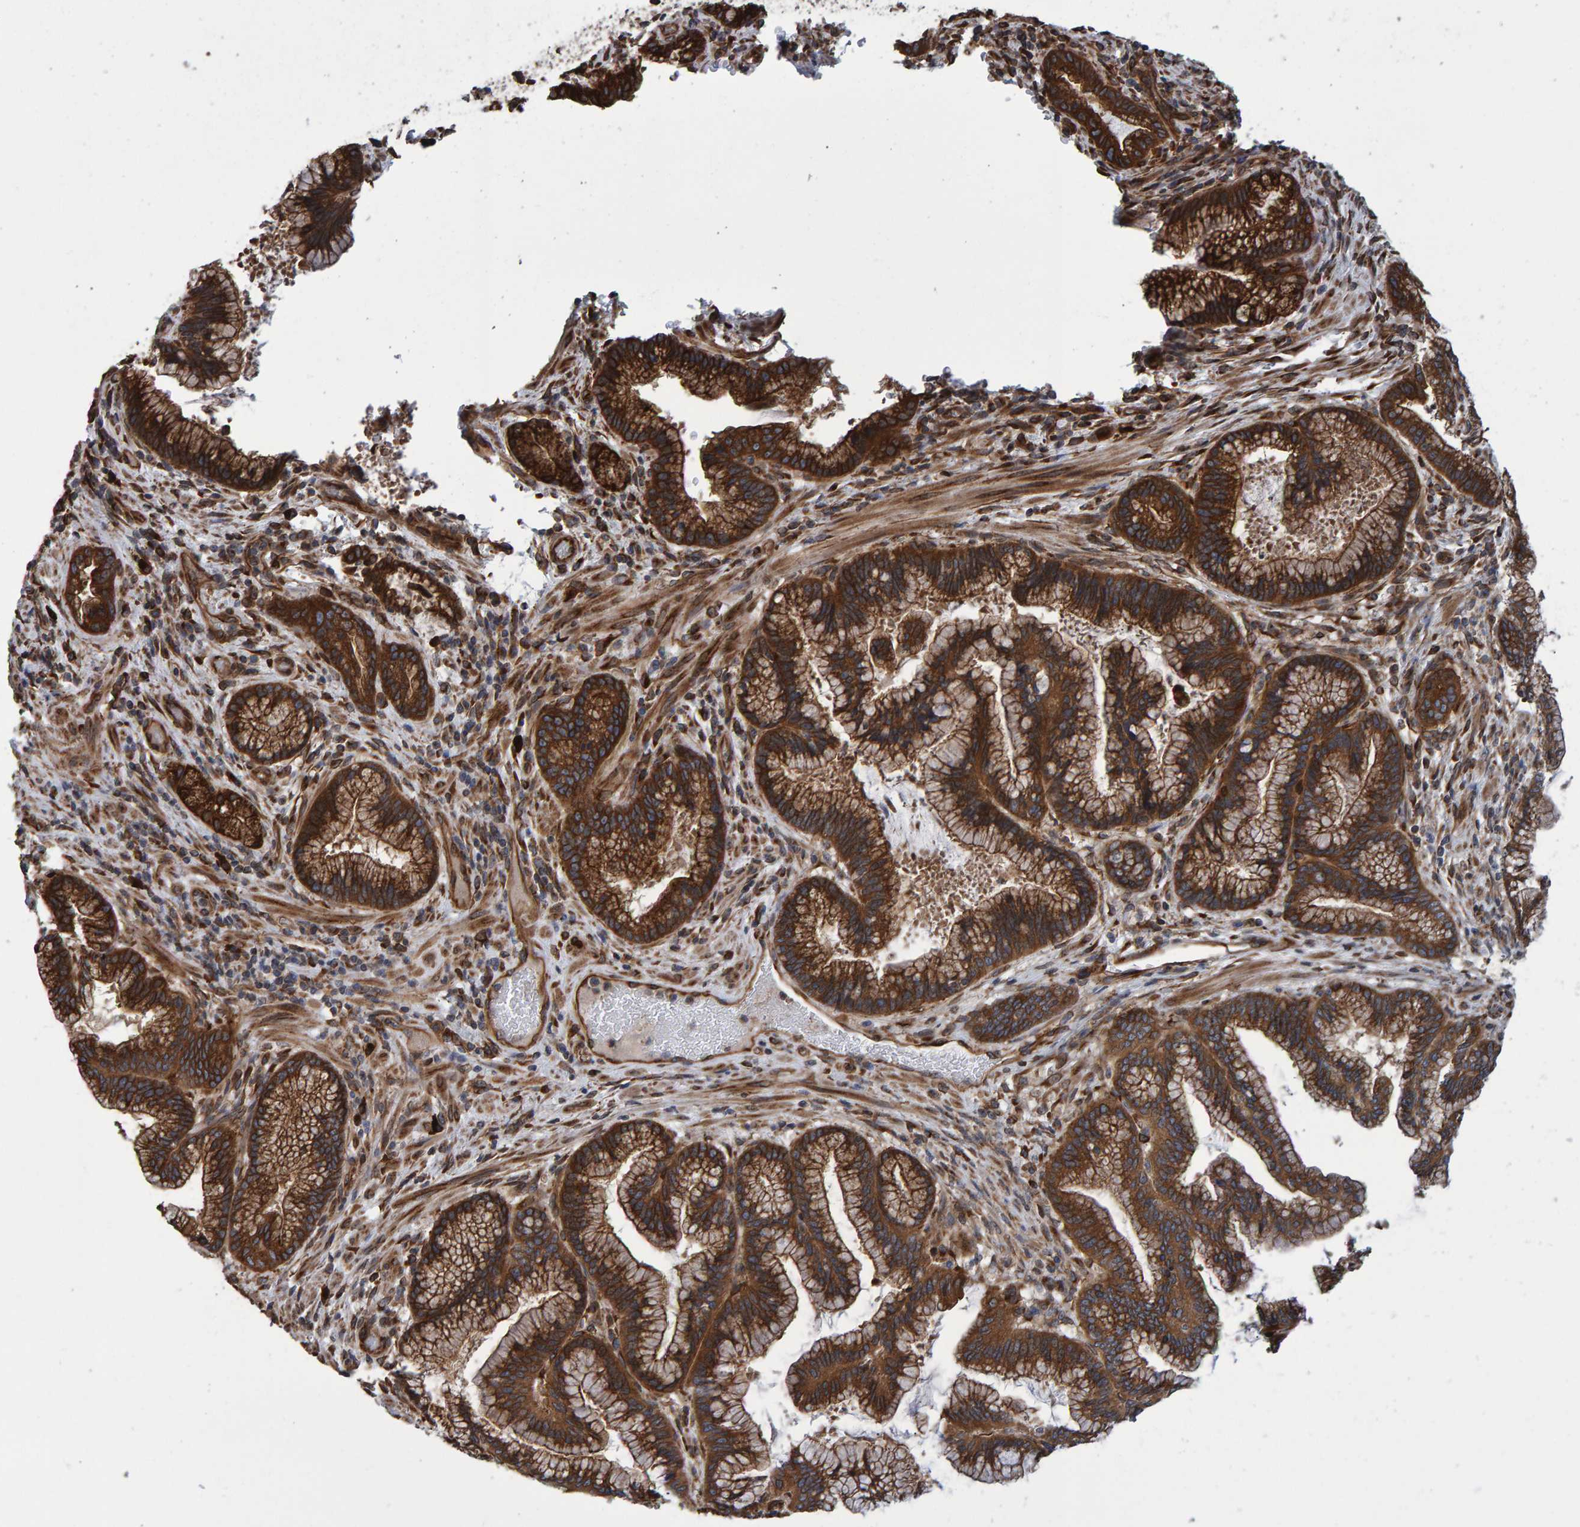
{"staining": {"intensity": "strong", "quantity": ">75%", "location": "cytoplasmic/membranous"}, "tissue": "pancreatic cancer", "cell_type": "Tumor cells", "image_type": "cancer", "snomed": [{"axis": "morphology", "description": "Adenocarcinoma, NOS"}, {"axis": "topography", "description": "Pancreas"}], "caption": "Pancreatic adenocarcinoma stained with IHC reveals strong cytoplasmic/membranous staining in approximately >75% of tumor cells.", "gene": "FAM117A", "patient": {"sex": "female", "age": 64}}